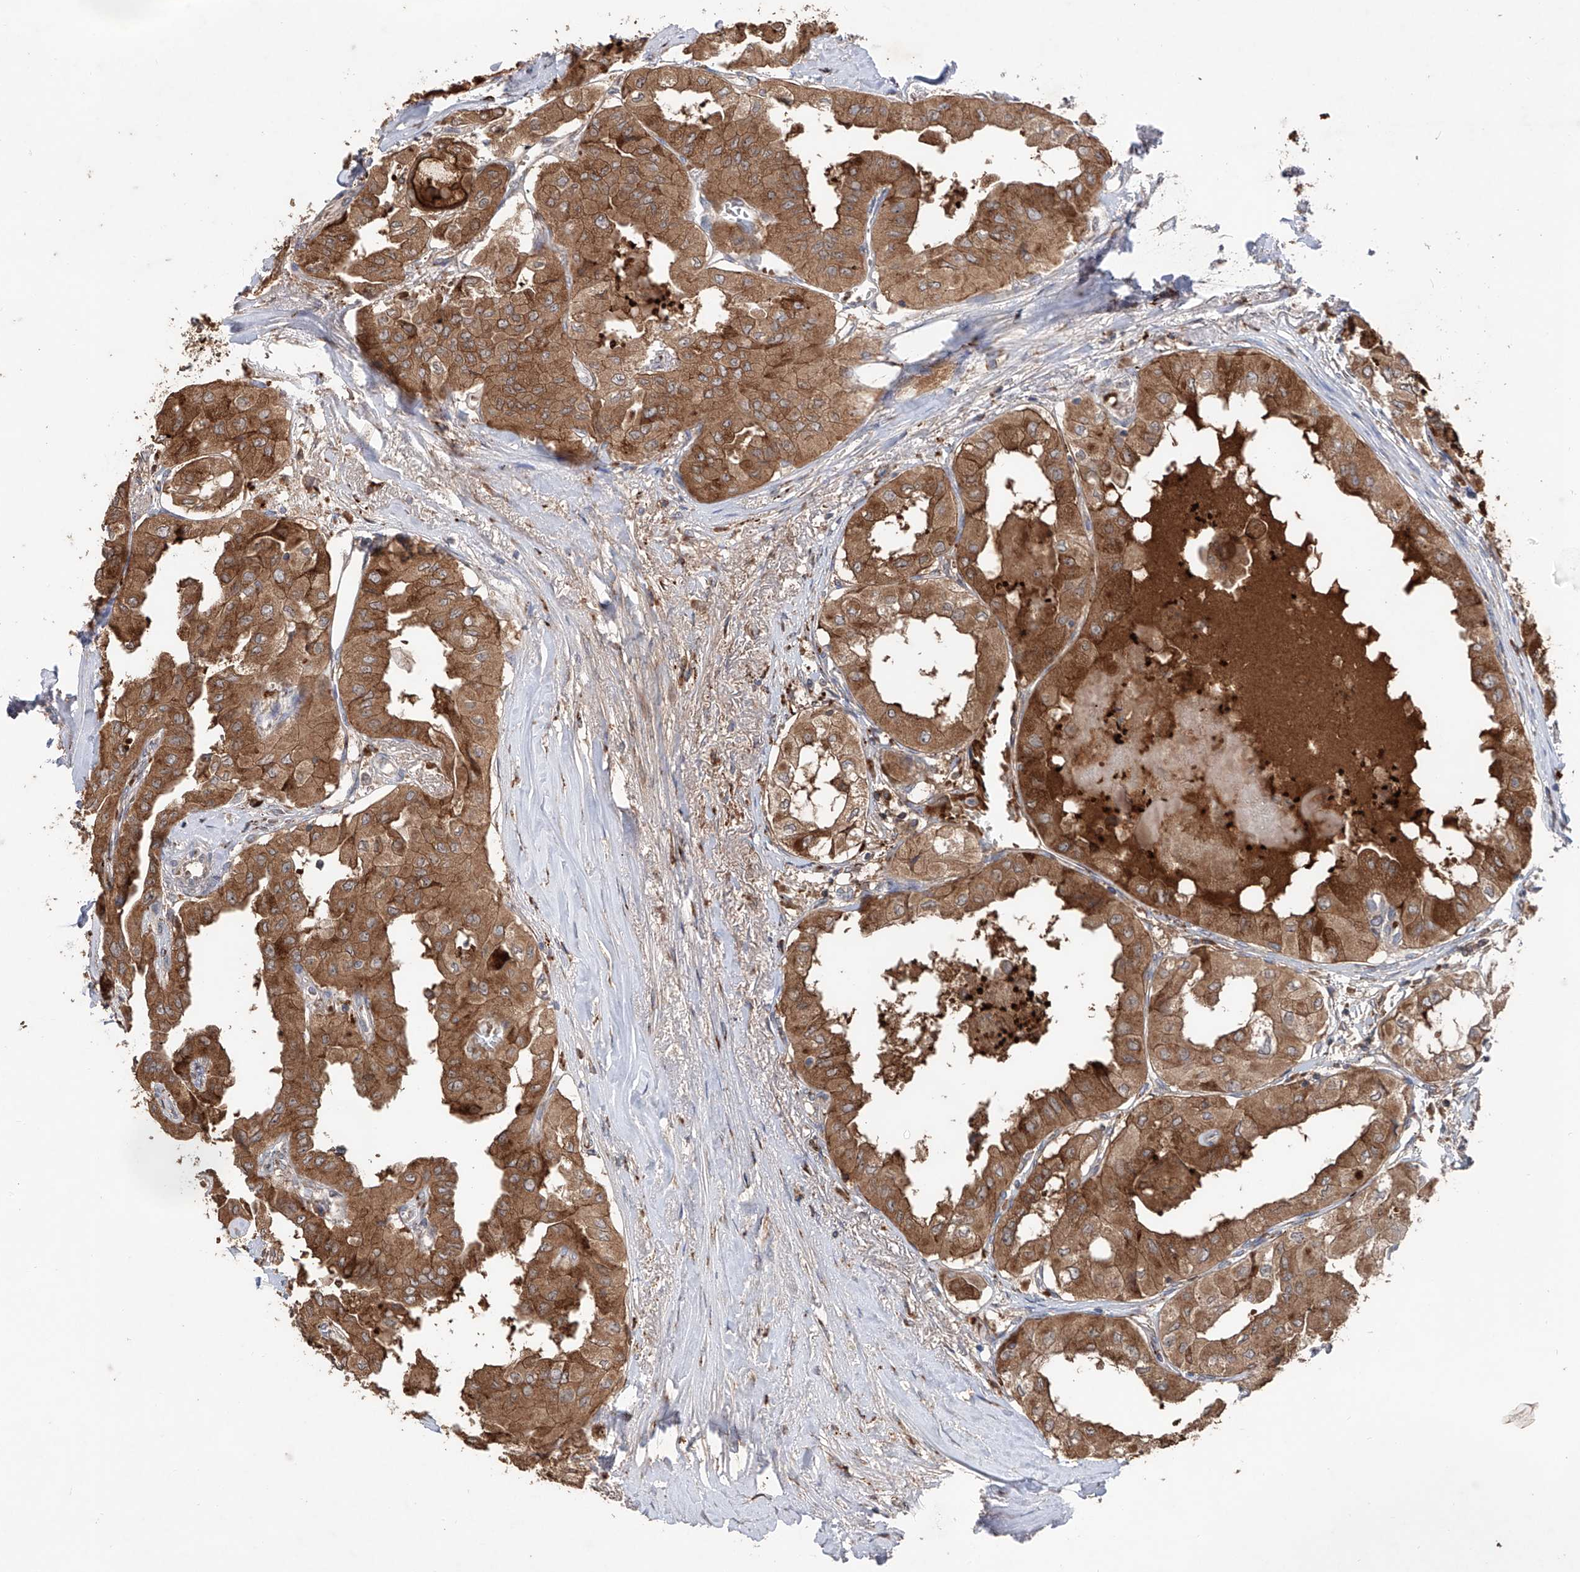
{"staining": {"intensity": "moderate", "quantity": ">75%", "location": "cytoplasmic/membranous"}, "tissue": "thyroid cancer", "cell_type": "Tumor cells", "image_type": "cancer", "snomed": [{"axis": "morphology", "description": "Papillary adenocarcinoma, NOS"}, {"axis": "topography", "description": "Thyroid gland"}], "caption": "Papillary adenocarcinoma (thyroid) tissue exhibits moderate cytoplasmic/membranous positivity in about >75% of tumor cells, visualized by immunohistochemistry. (DAB IHC with brightfield microscopy, high magnification).", "gene": "EDN1", "patient": {"sex": "female", "age": 59}}